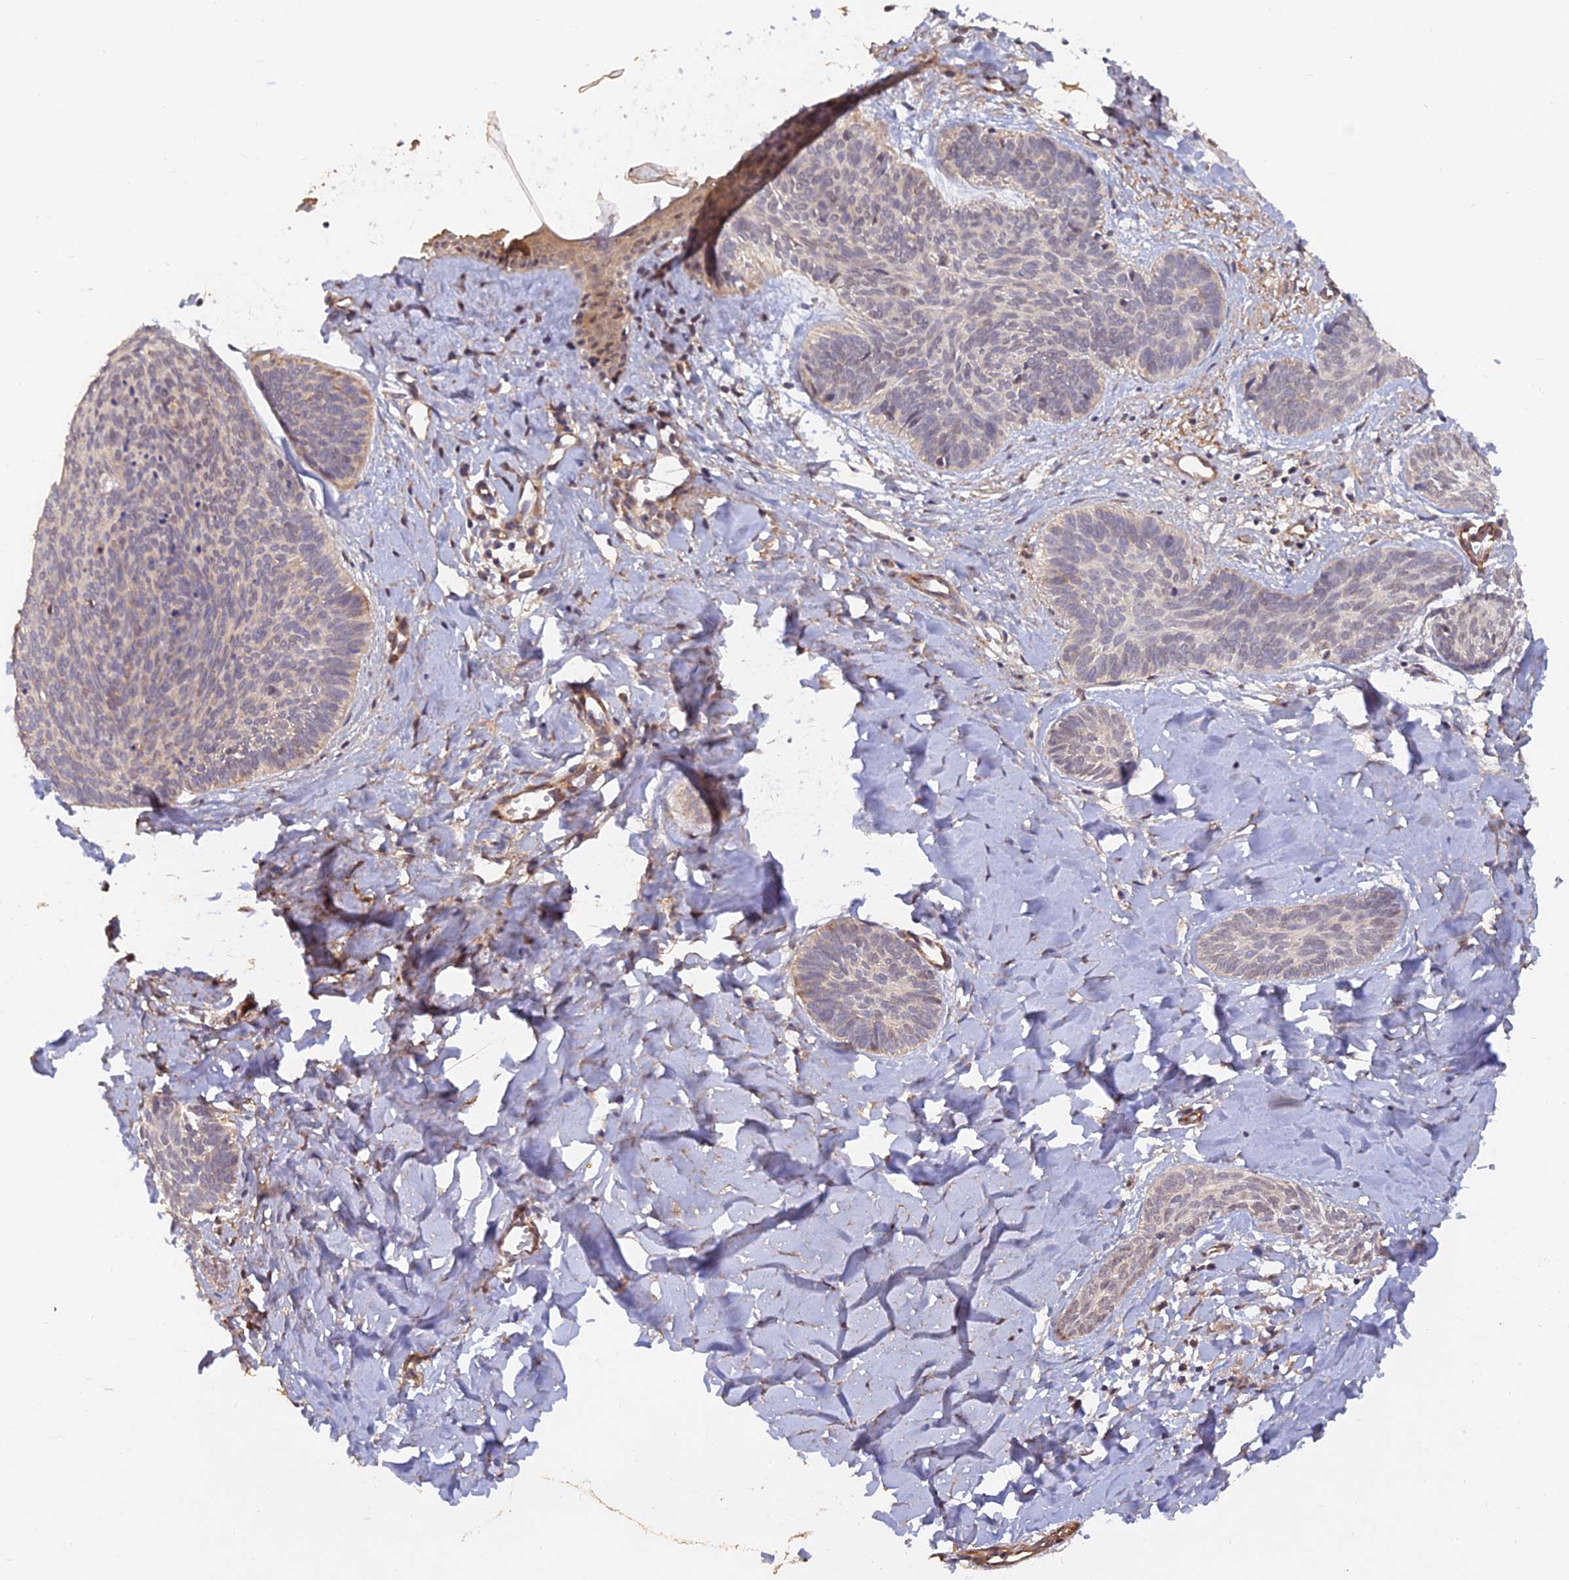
{"staining": {"intensity": "weak", "quantity": "<25%", "location": "cytoplasmic/membranous"}, "tissue": "skin cancer", "cell_type": "Tumor cells", "image_type": "cancer", "snomed": [{"axis": "morphology", "description": "Basal cell carcinoma"}, {"axis": "topography", "description": "Skin"}], "caption": "A micrograph of skin cancer stained for a protein exhibits no brown staining in tumor cells.", "gene": "PAGR1", "patient": {"sex": "female", "age": 81}}